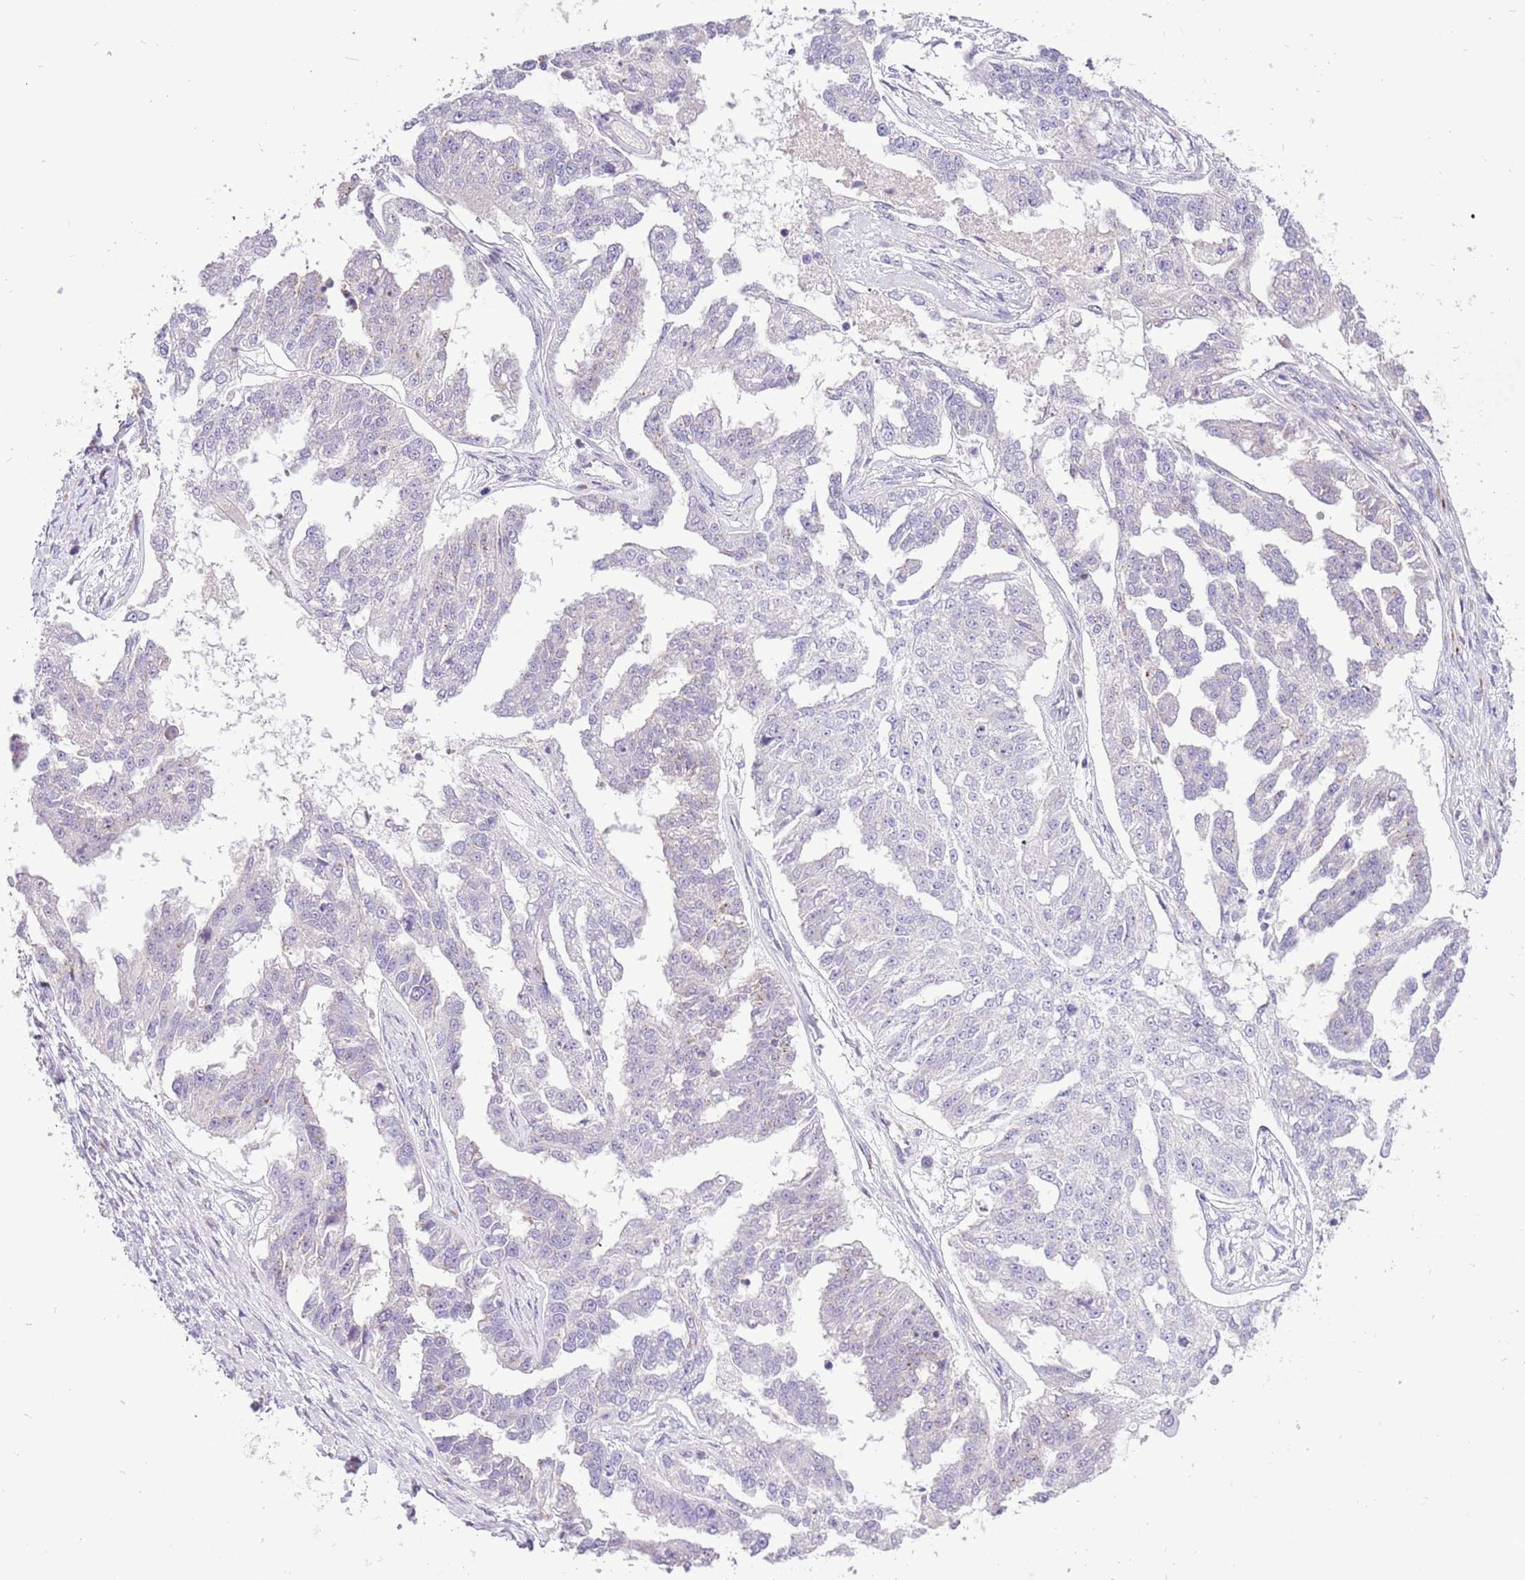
{"staining": {"intensity": "negative", "quantity": "none", "location": "none"}, "tissue": "ovarian cancer", "cell_type": "Tumor cells", "image_type": "cancer", "snomed": [{"axis": "morphology", "description": "Cystadenocarcinoma, serous, NOS"}, {"axis": "topography", "description": "Ovary"}], "caption": "Immunohistochemistry photomicrograph of human ovarian cancer stained for a protein (brown), which exhibits no staining in tumor cells.", "gene": "COX17", "patient": {"sex": "female", "age": 58}}